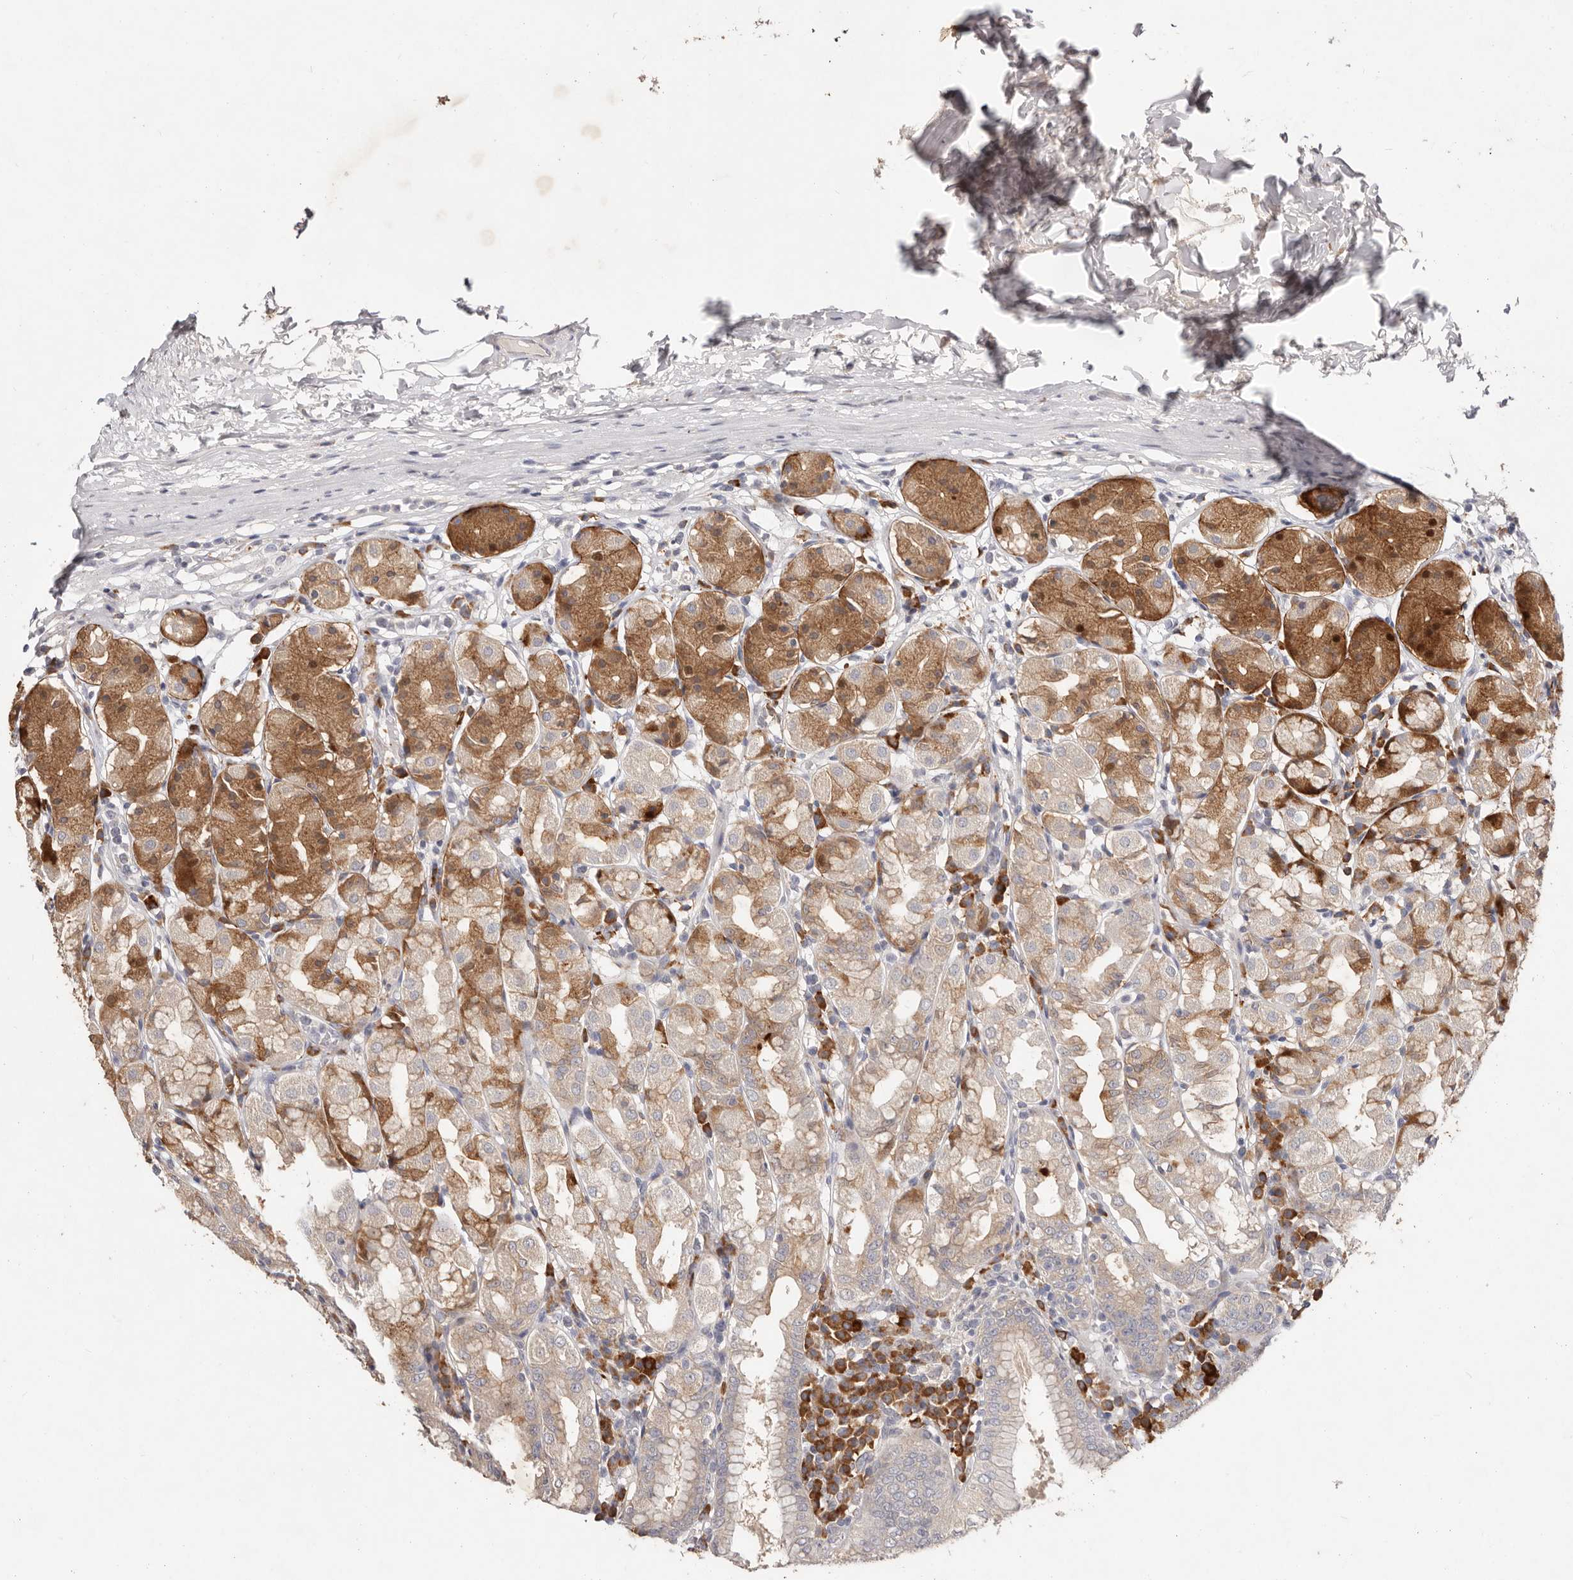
{"staining": {"intensity": "moderate", "quantity": "25%-75%", "location": "cytoplasmic/membranous"}, "tissue": "stomach", "cell_type": "Glandular cells", "image_type": "normal", "snomed": [{"axis": "morphology", "description": "Normal tissue, NOS"}, {"axis": "topography", "description": "Stomach"}, {"axis": "topography", "description": "Stomach, lower"}], "caption": "Immunohistochemistry (IHC) image of normal human stomach stained for a protein (brown), which exhibits medium levels of moderate cytoplasmic/membranous staining in approximately 25%-75% of glandular cells.", "gene": "WDR77", "patient": {"sex": "female", "age": 56}}